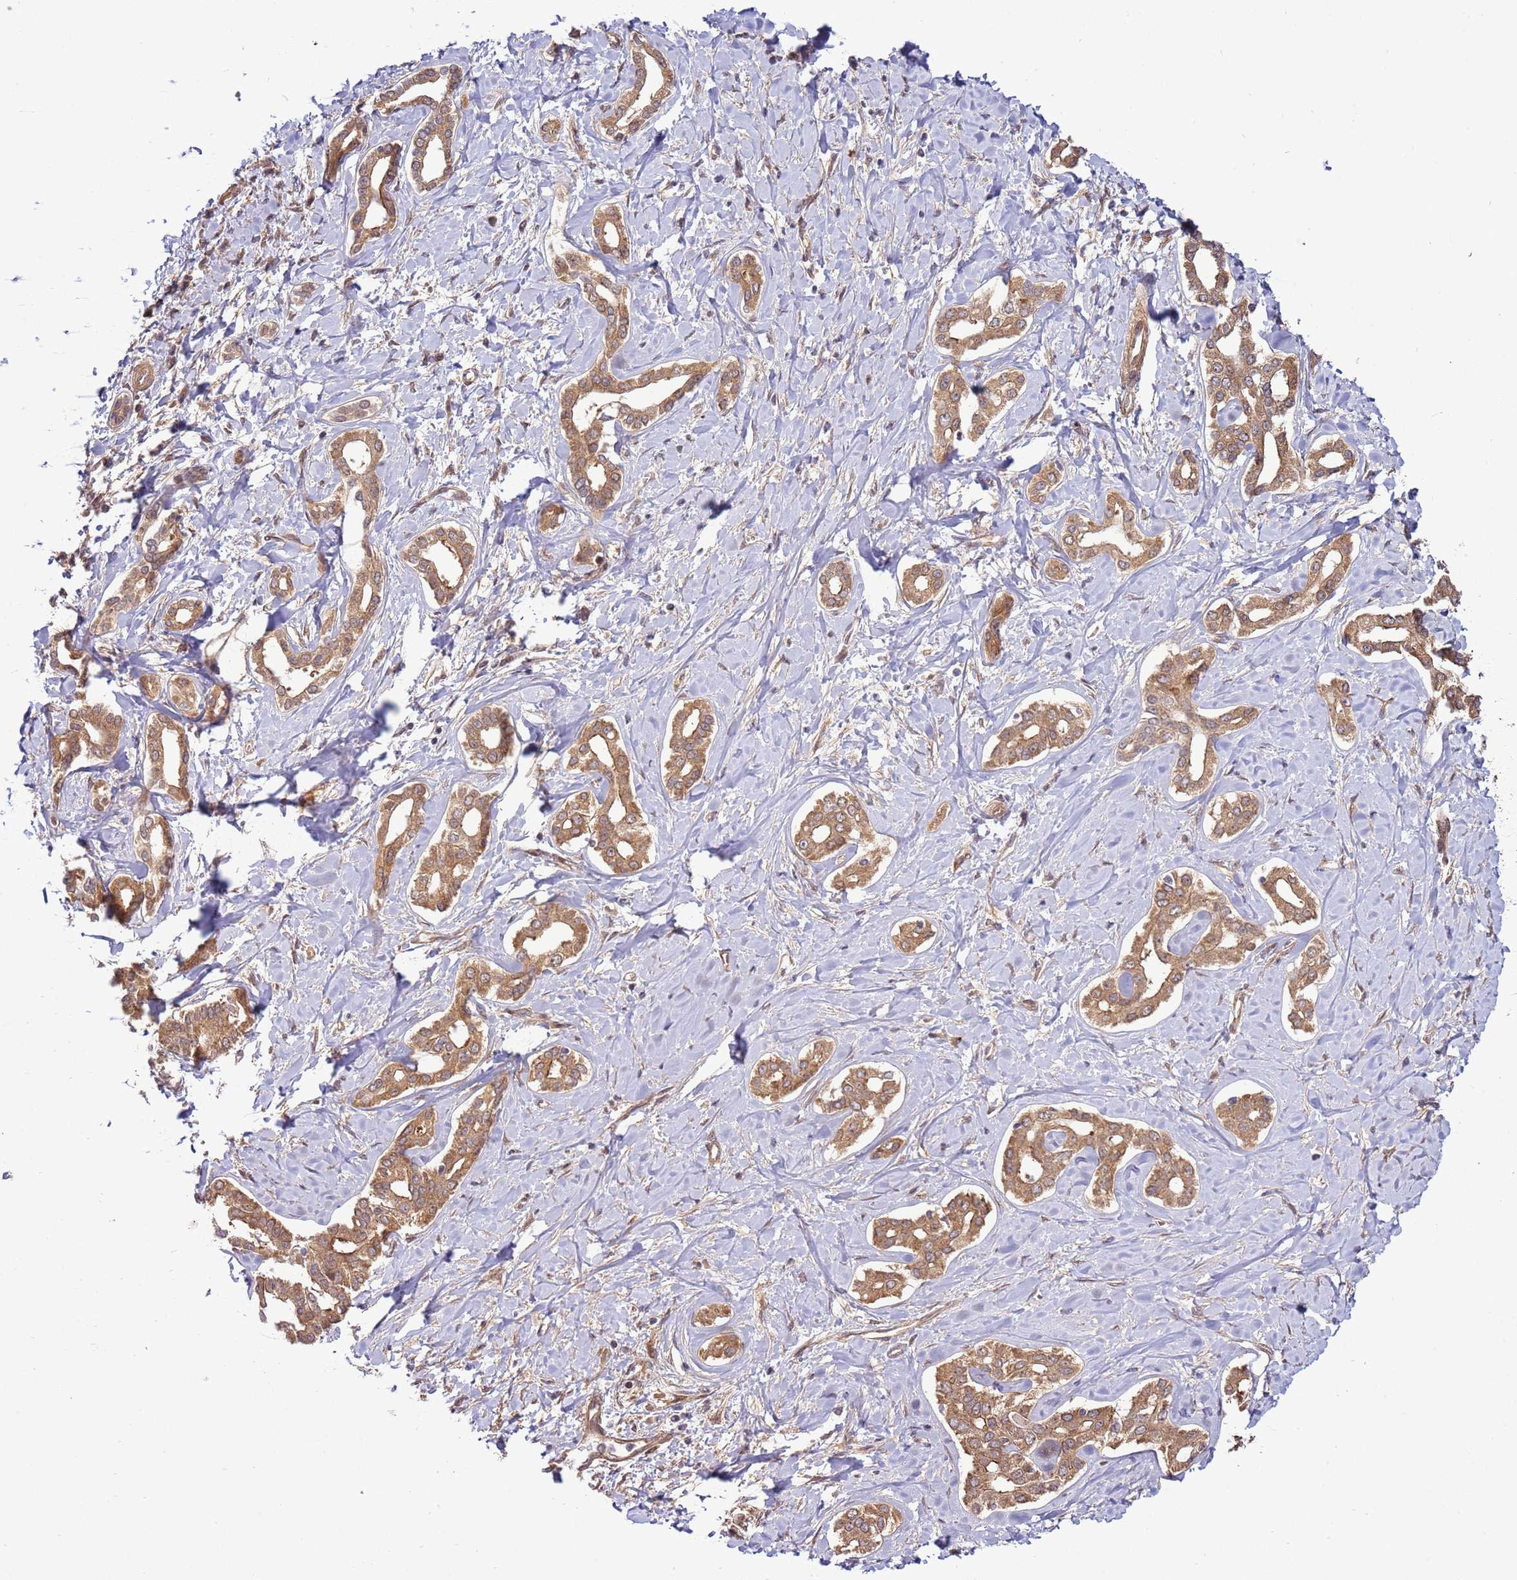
{"staining": {"intensity": "moderate", "quantity": ">75%", "location": "cytoplasmic/membranous"}, "tissue": "liver cancer", "cell_type": "Tumor cells", "image_type": "cancer", "snomed": [{"axis": "morphology", "description": "Cholangiocarcinoma"}, {"axis": "topography", "description": "Liver"}], "caption": "Moderate cytoplasmic/membranous staining is present in approximately >75% of tumor cells in liver cholangiocarcinoma.", "gene": "SCARA3", "patient": {"sex": "female", "age": 77}}